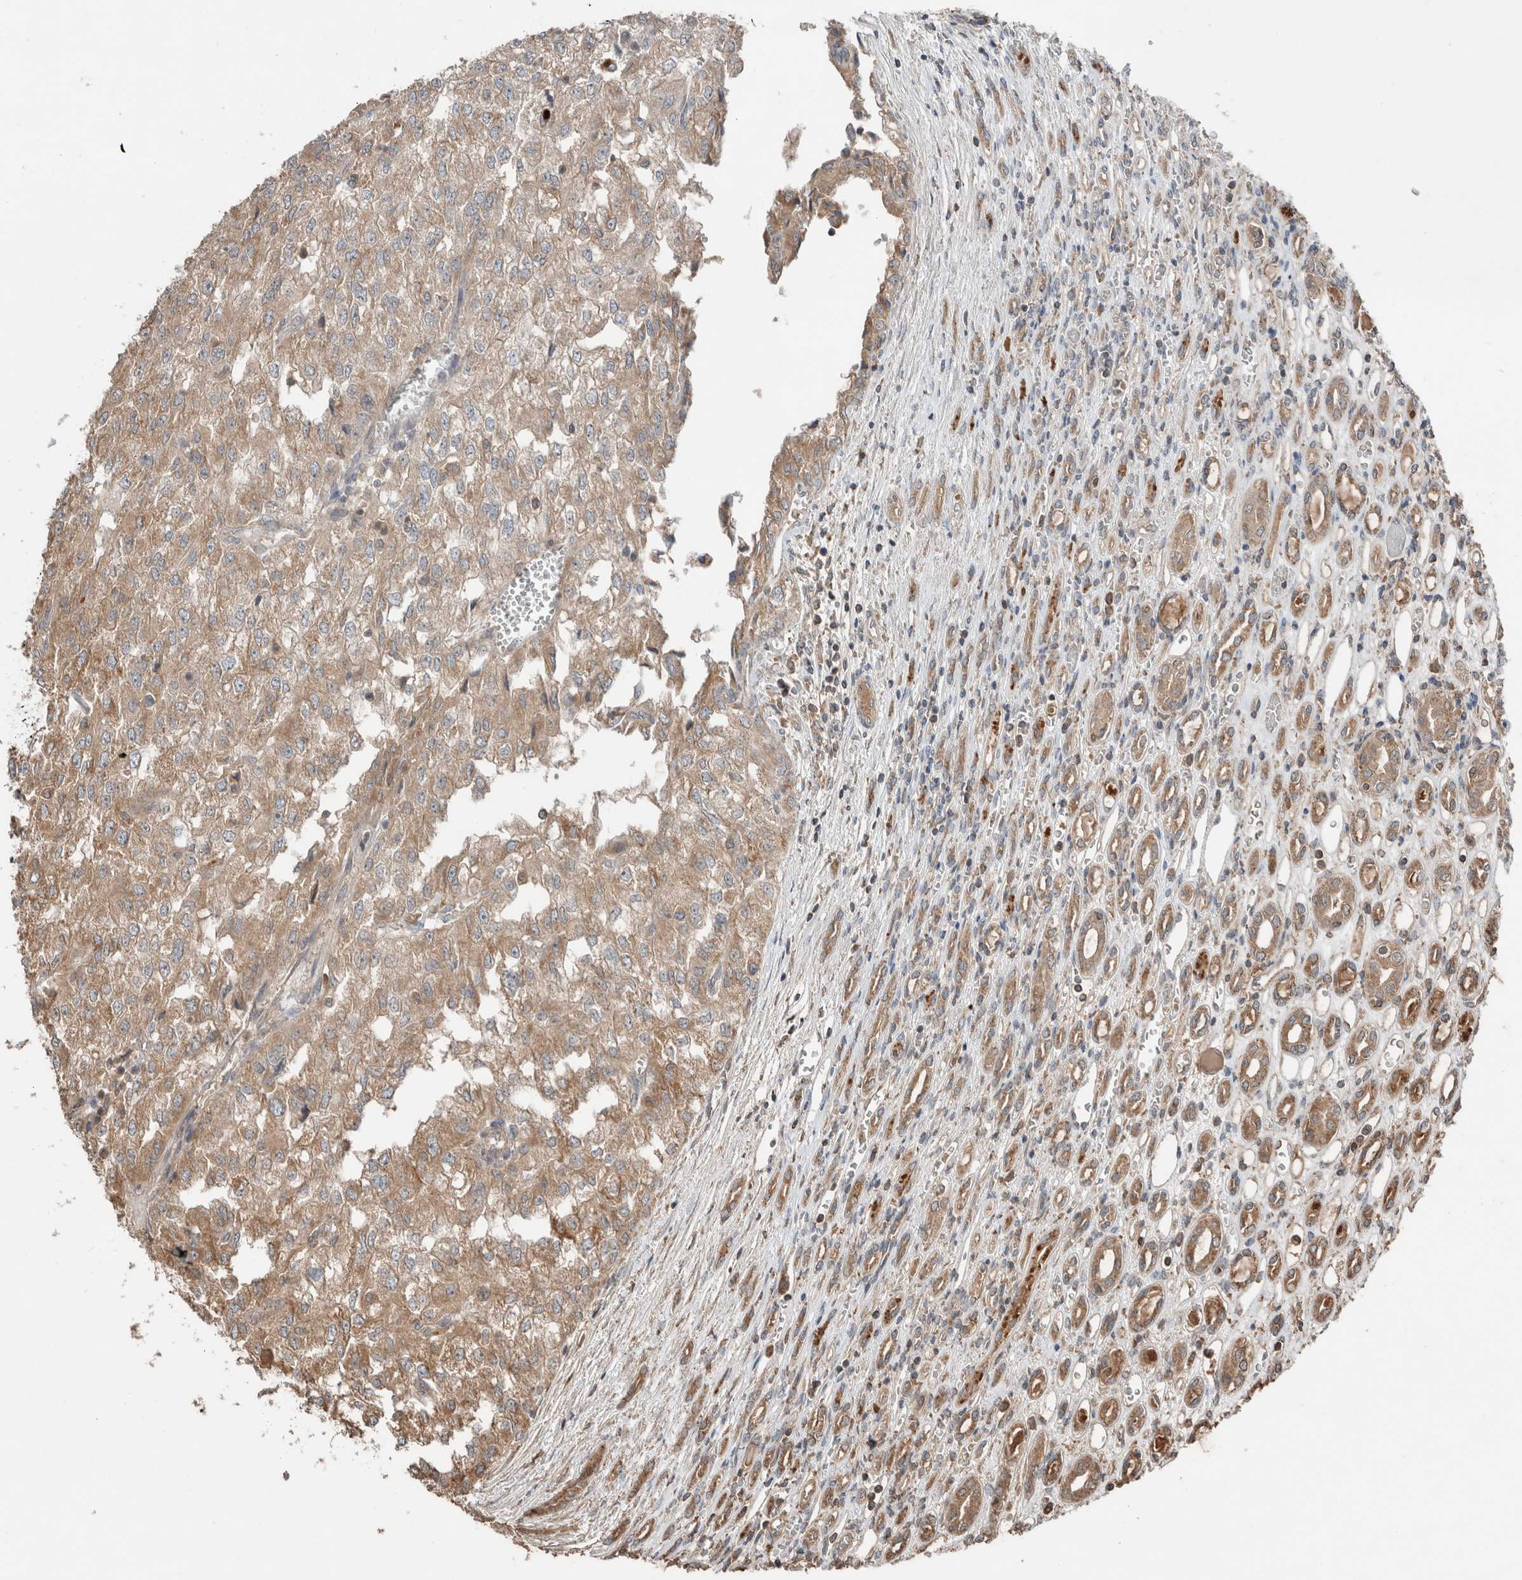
{"staining": {"intensity": "weak", "quantity": ">75%", "location": "cytoplasmic/membranous"}, "tissue": "renal cancer", "cell_type": "Tumor cells", "image_type": "cancer", "snomed": [{"axis": "morphology", "description": "Adenocarcinoma, NOS"}, {"axis": "topography", "description": "Kidney"}], "caption": "Tumor cells show low levels of weak cytoplasmic/membranous expression in about >75% of cells in human renal adenocarcinoma.", "gene": "KLK14", "patient": {"sex": "female", "age": 54}}